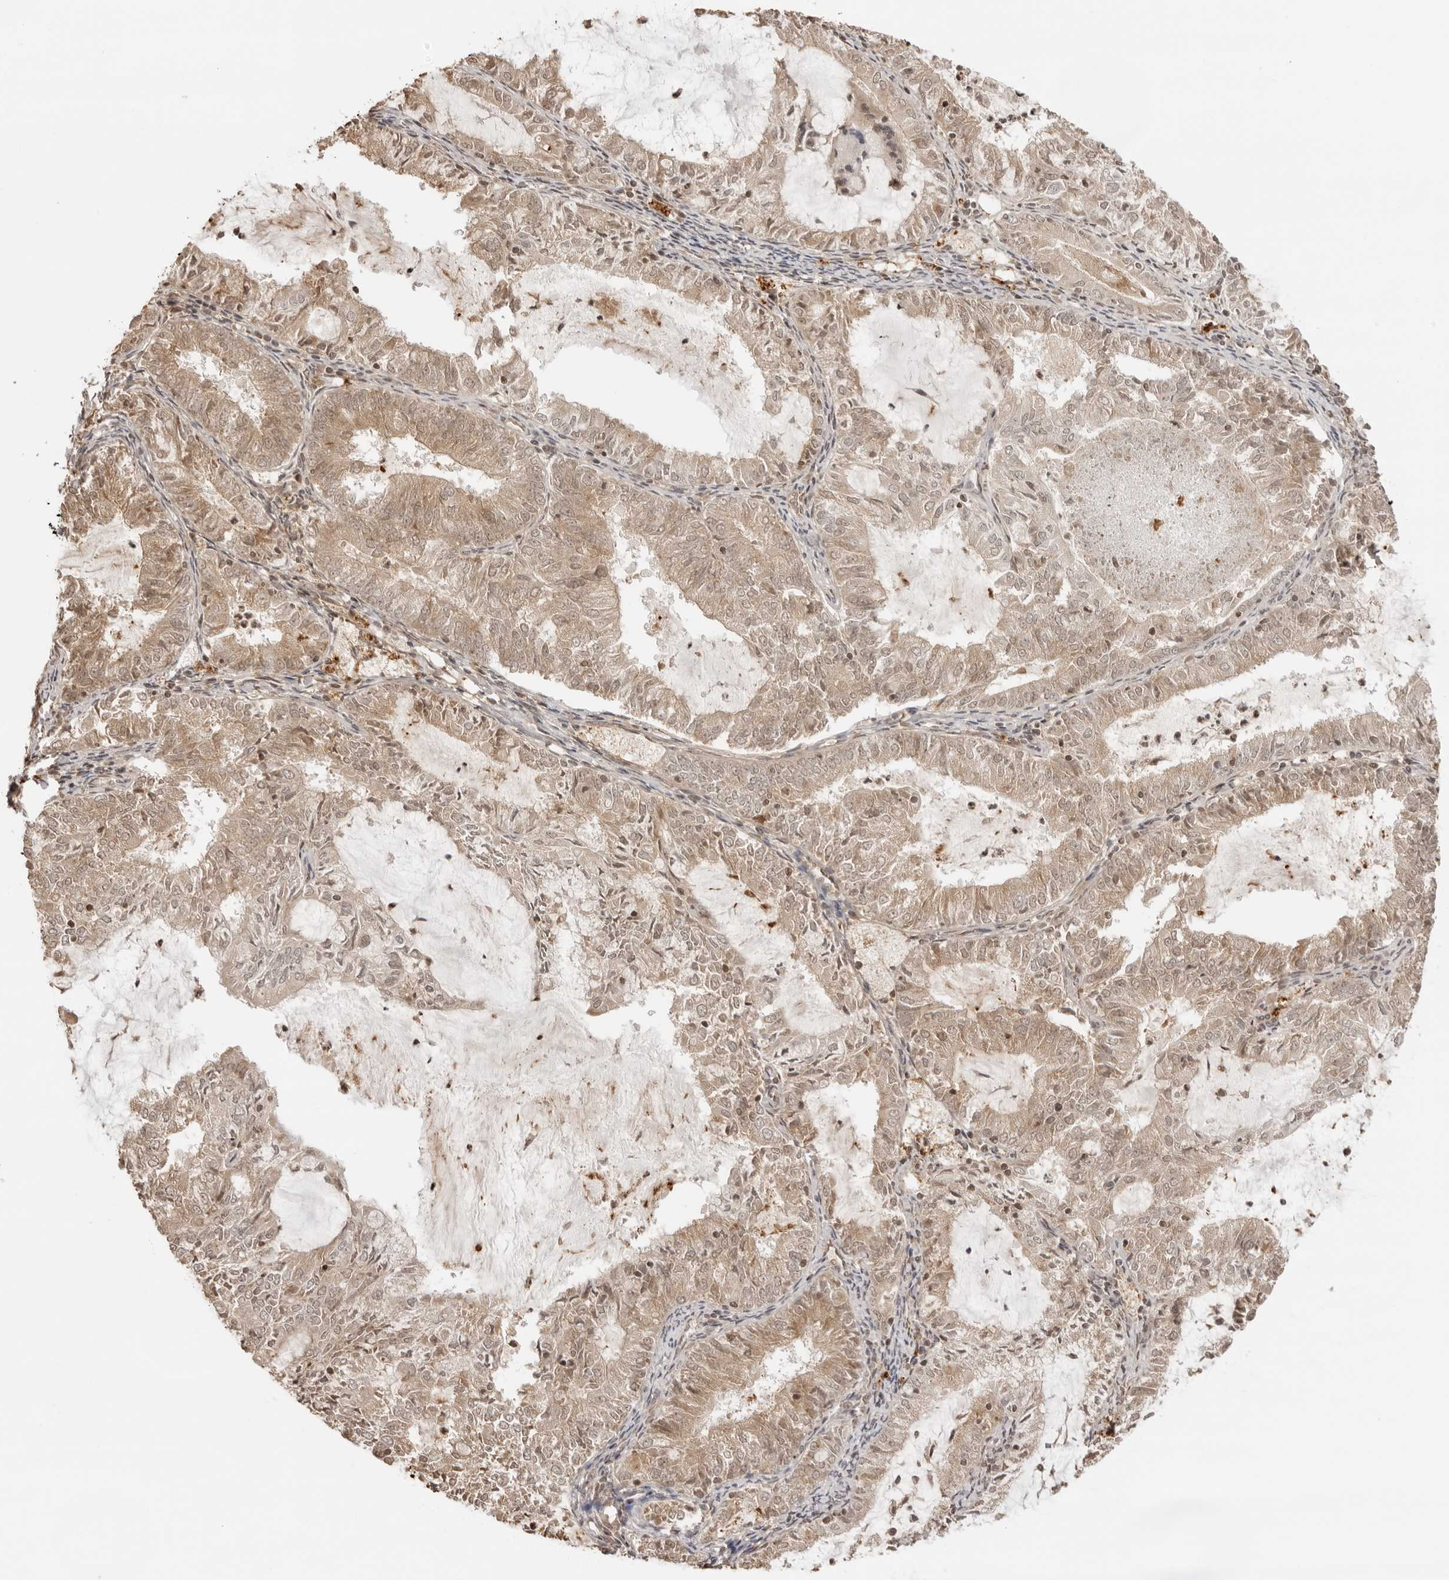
{"staining": {"intensity": "weak", "quantity": ">75%", "location": "cytoplasmic/membranous,nuclear"}, "tissue": "endometrial cancer", "cell_type": "Tumor cells", "image_type": "cancer", "snomed": [{"axis": "morphology", "description": "Adenocarcinoma, NOS"}, {"axis": "topography", "description": "Endometrium"}], "caption": "Endometrial cancer stained for a protein (brown) reveals weak cytoplasmic/membranous and nuclear positive expression in about >75% of tumor cells.", "gene": "IKBKE", "patient": {"sex": "female", "age": 57}}